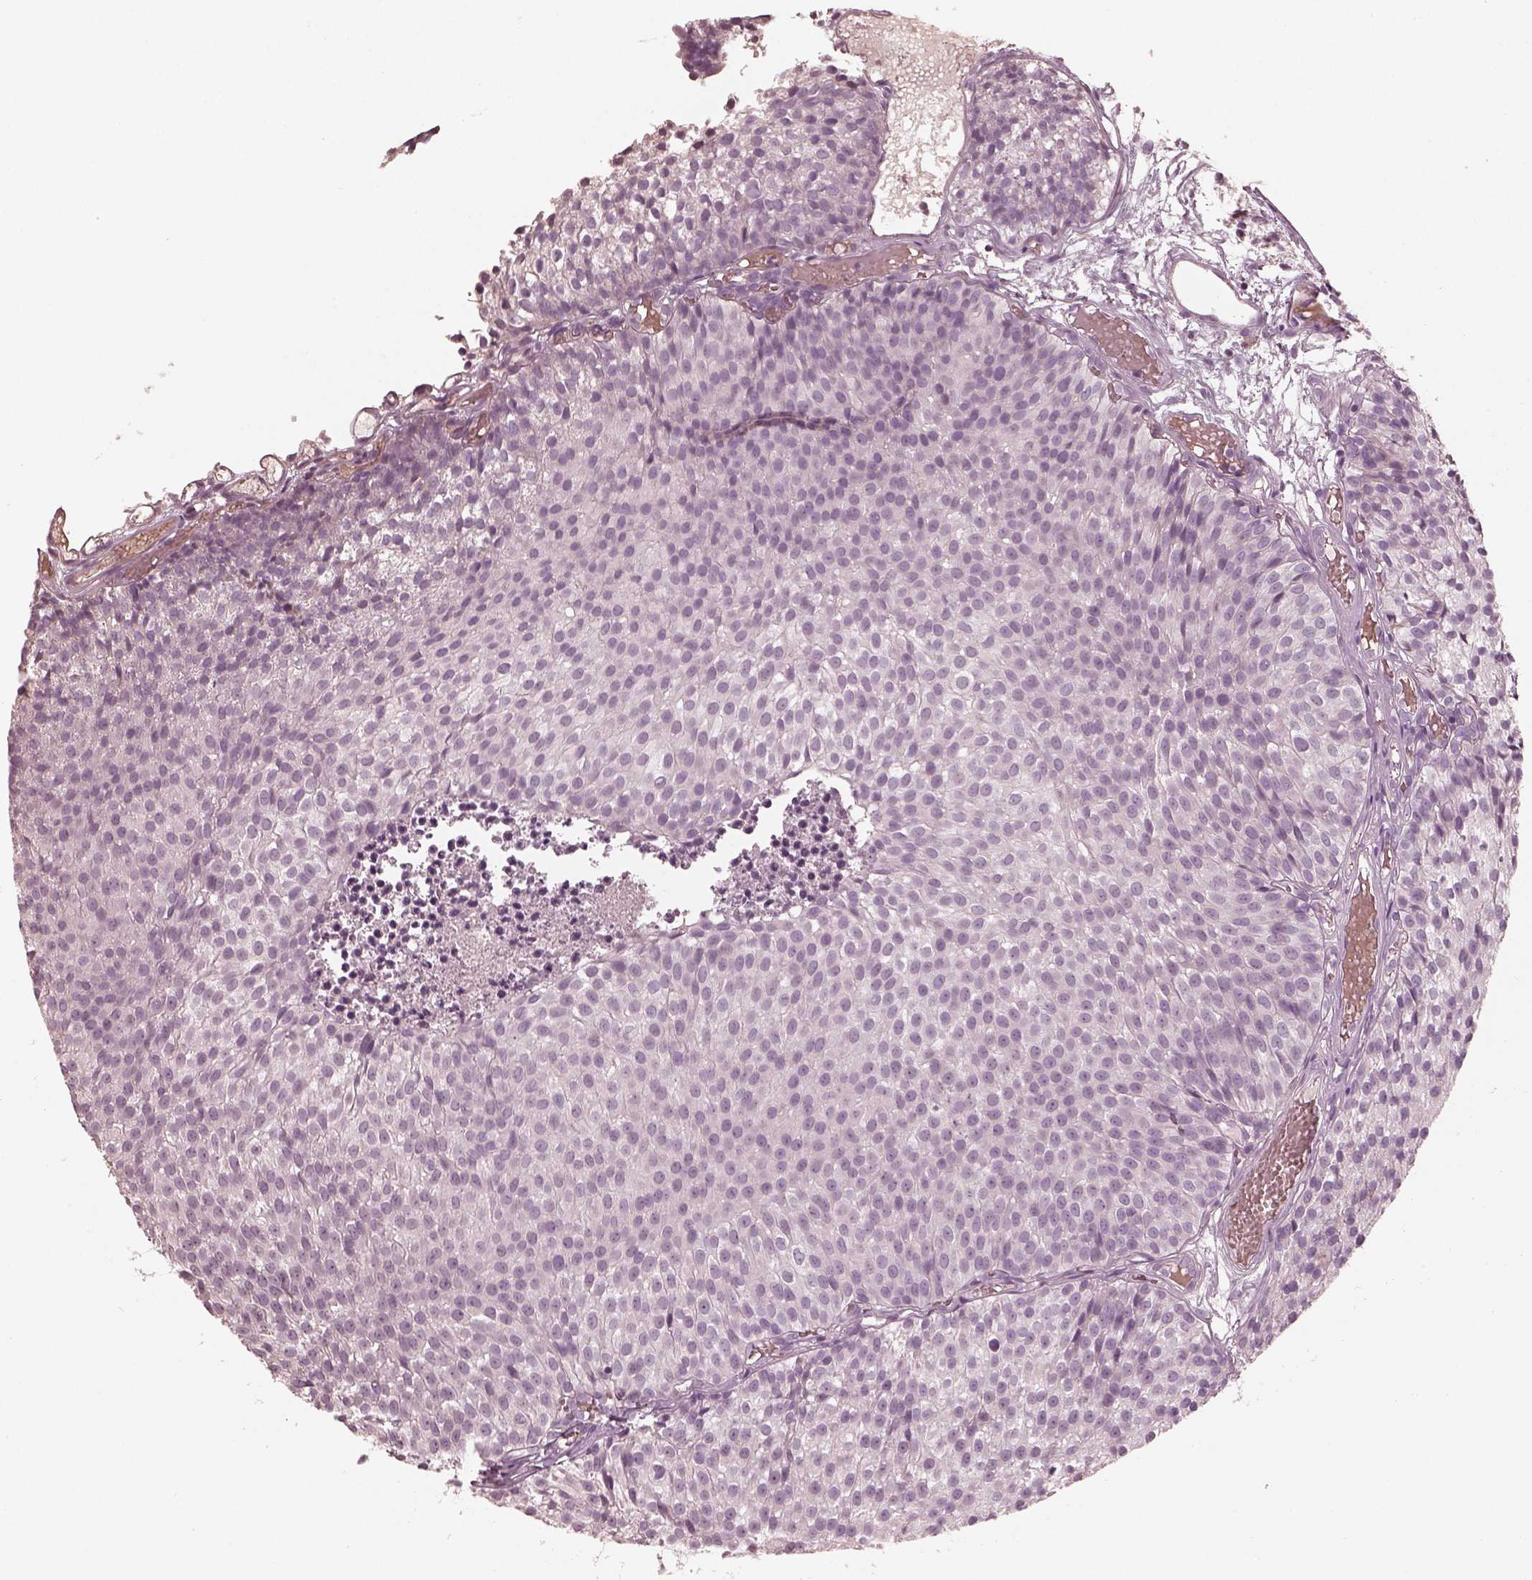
{"staining": {"intensity": "negative", "quantity": "none", "location": "none"}, "tissue": "urothelial cancer", "cell_type": "Tumor cells", "image_type": "cancer", "snomed": [{"axis": "morphology", "description": "Urothelial carcinoma, Low grade"}, {"axis": "topography", "description": "Urinary bladder"}], "caption": "Immunohistochemistry of human urothelial cancer demonstrates no positivity in tumor cells. (IHC, brightfield microscopy, high magnification).", "gene": "ANKLE1", "patient": {"sex": "male", "age": 63}}